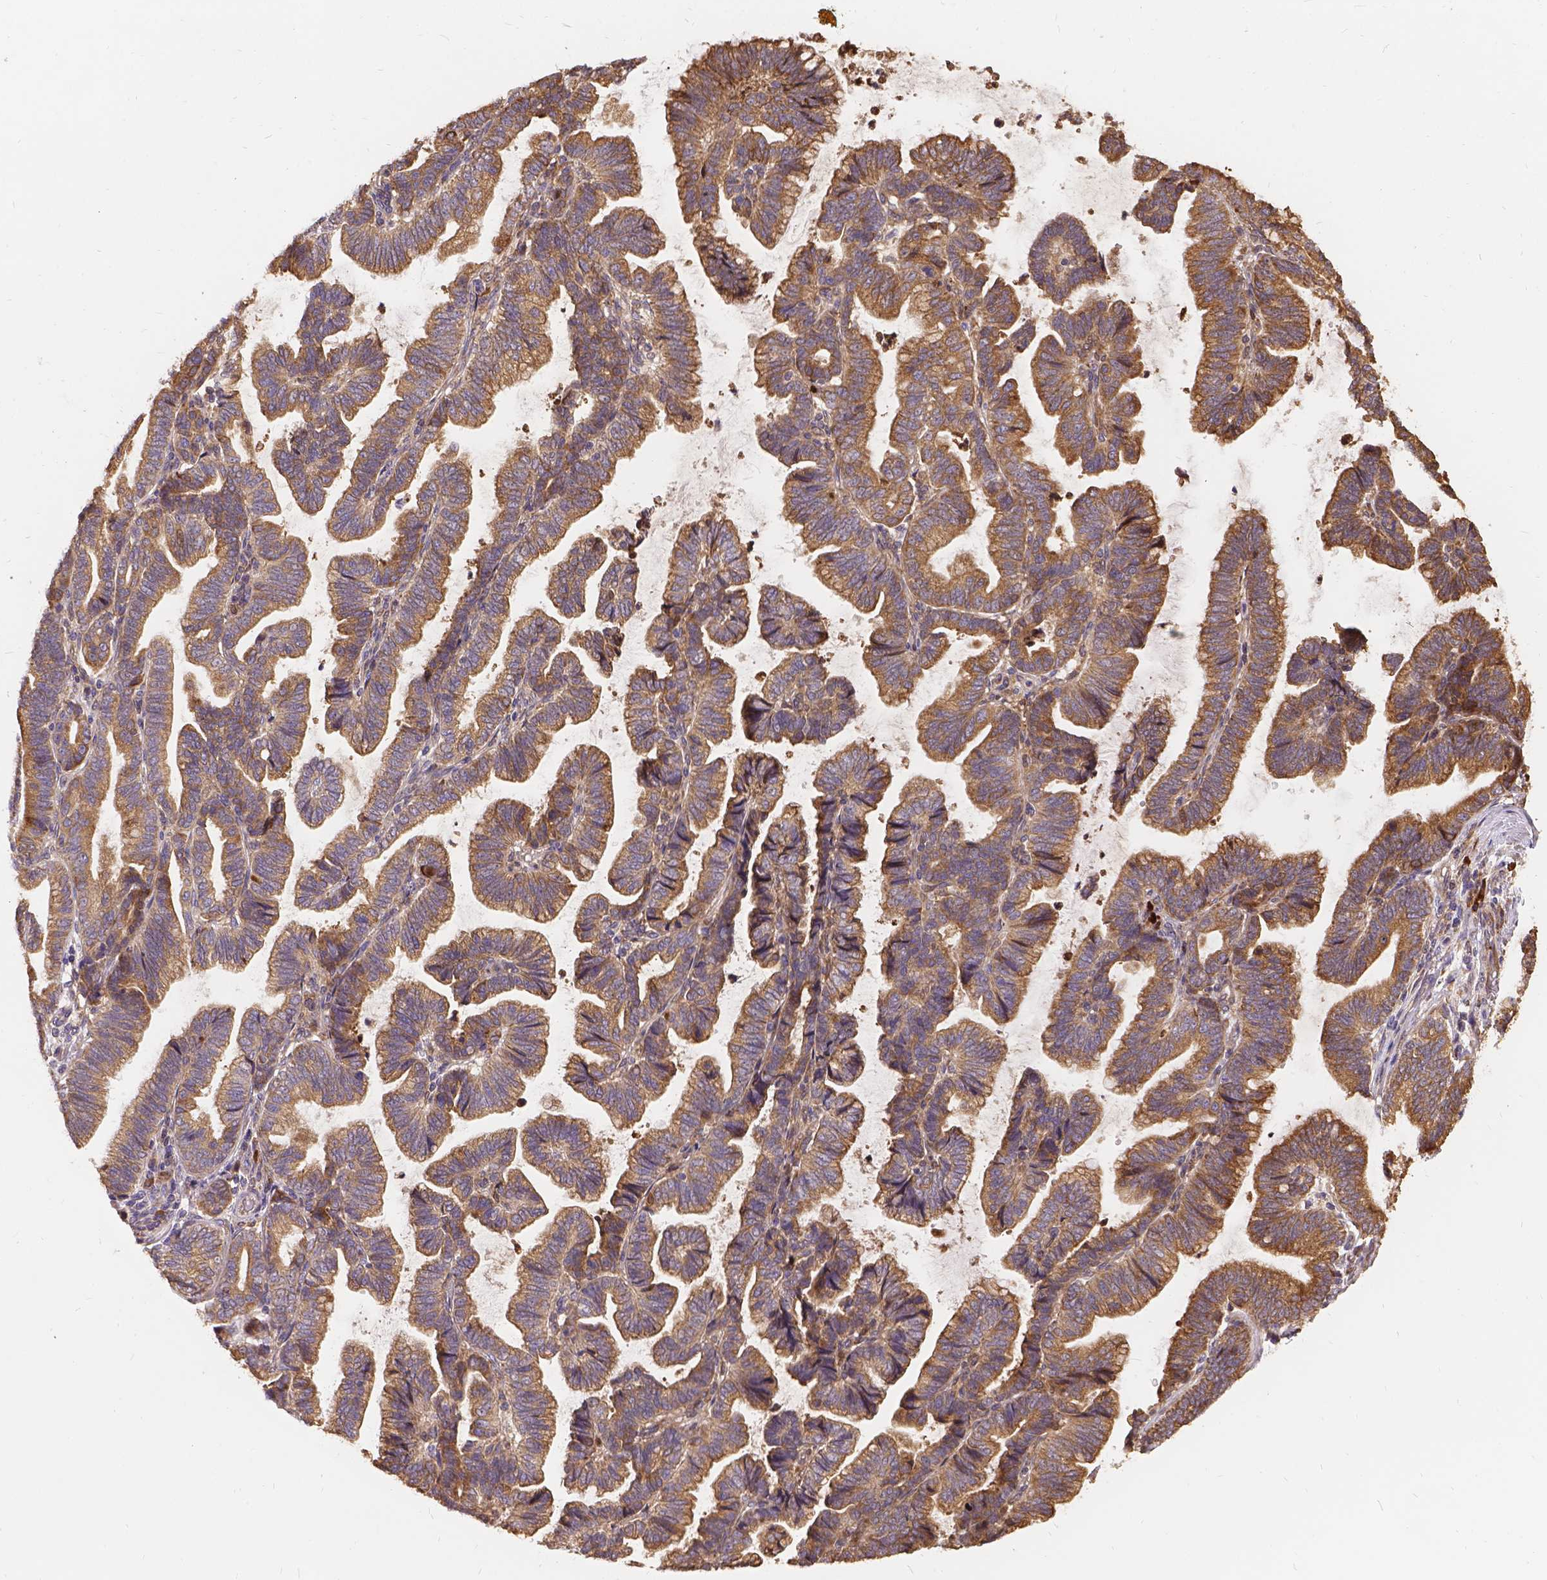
{"staining": {"intensity": "weak", "quantity": ">75%", "location": "cytoplasmic/membranous"}, "tissue": "stomach cancer", "cell_type": "Tumor cells", "image_type": "cancer", "snomed": [{"axis": "morphology", "description": "Adenocarcinoma, NOS"}, {"axis": "topography", "description": "Stomach"}], "caption": "Brown immunohistochemical staining in adenocarcinoma (stomach) exhibits weak cytoplasmic/membranous staining in about >75% of tumor cells. The staining is performed using DAB brown chromogen to label protein expression. The nuclei are counter-stained blue using hematoxylin.", "gene": "DENND6A", "patient": {"sex": "male", "age": 83}}